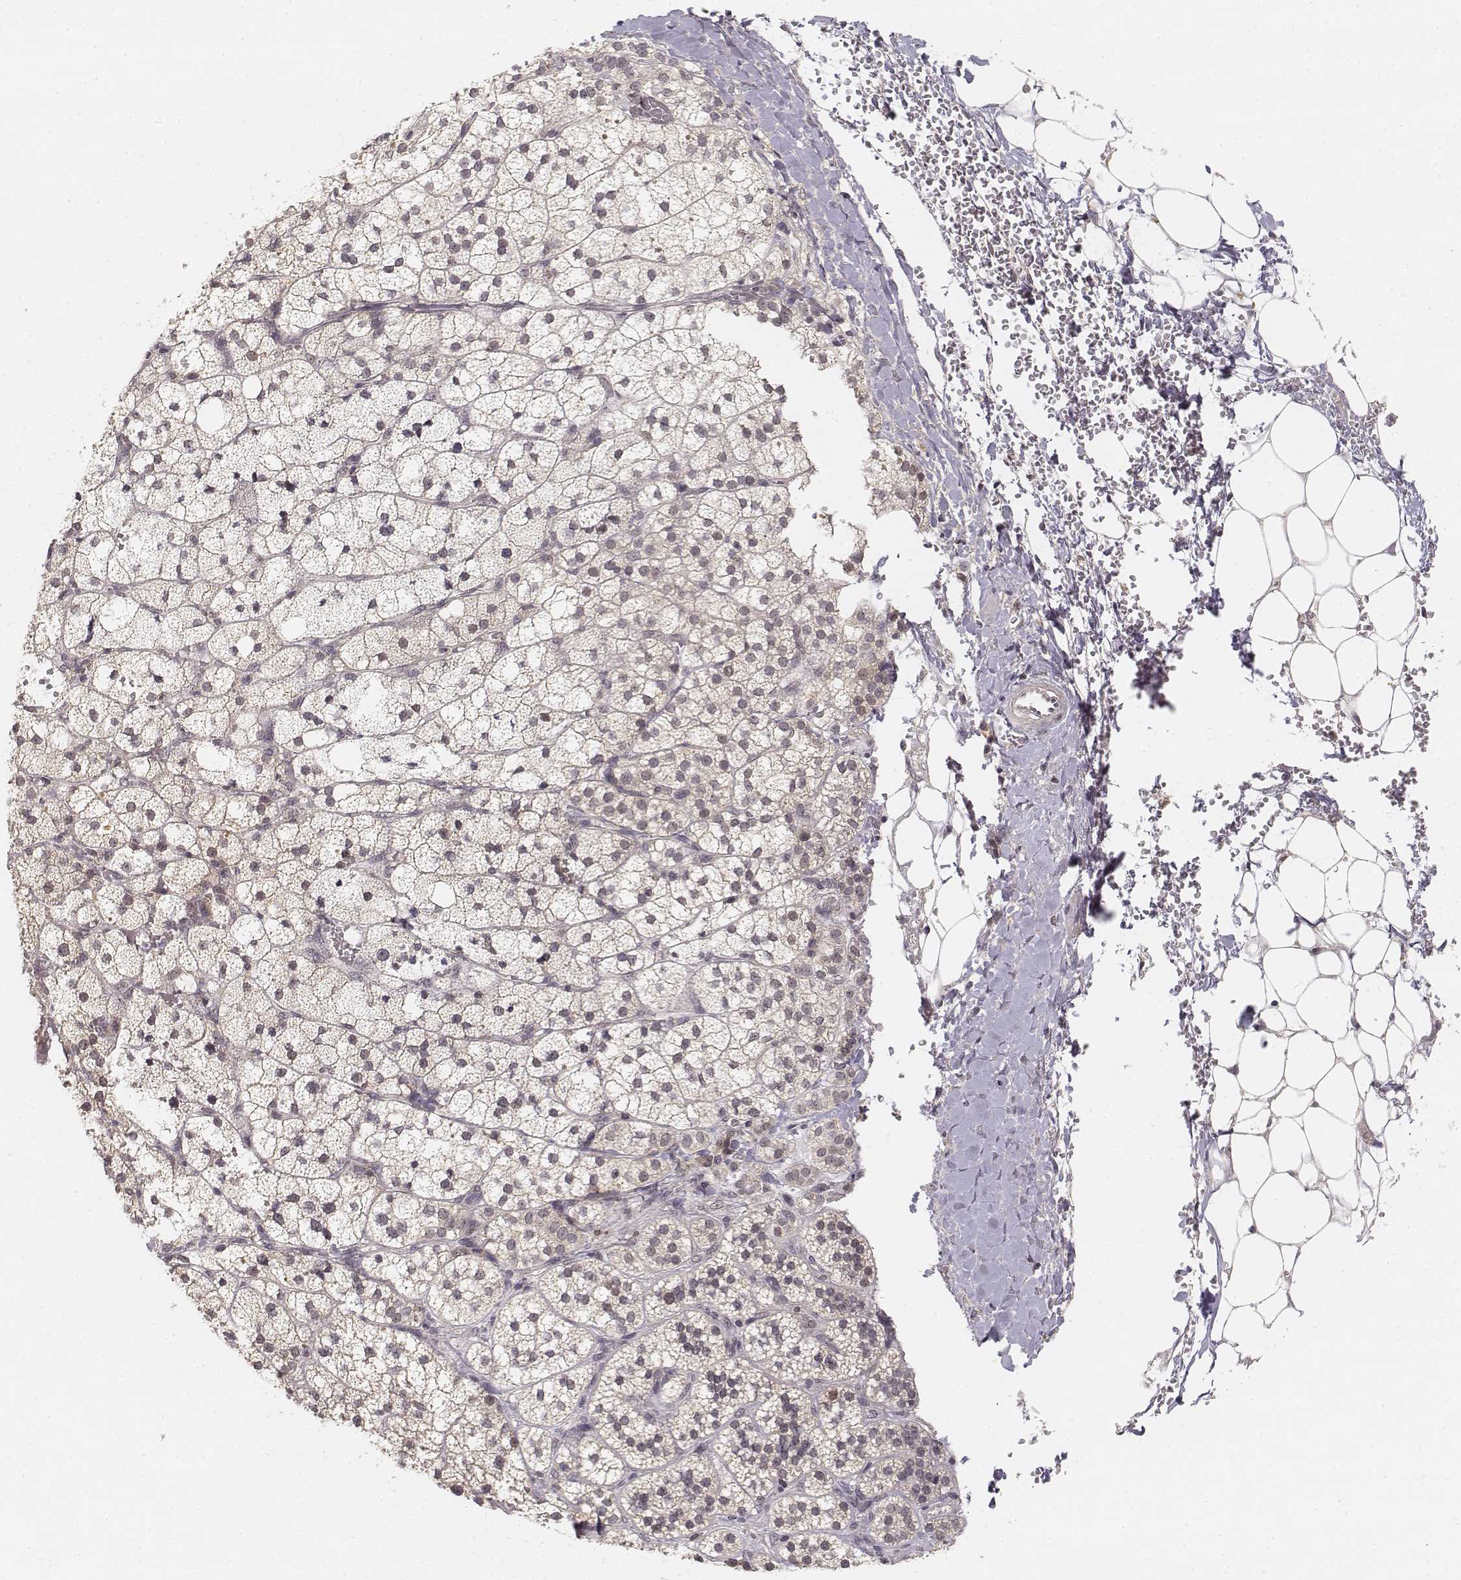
{"staining": {"intensity": "negative", "quantity": "none", "location": "none"}, "tissue": "adrenal gland", "cell_type": "Glandular cells", "image_type": "normal", "snomed": [{"axis": "morphology", "description": "Normal tissue, NOS"}, {"axis": "topography", "description": "Adrenal gland"}], "caption": "Immunohistochemistry image of normal adrenal gland: adrenal gland stained with DAB (3,3'-diaminobenzidine) shows no significant protein staining in glandular cells. Nuclei are stained in blue.", "gene": "FANCD2", "patient": {"sex": "male", "age": 53}}